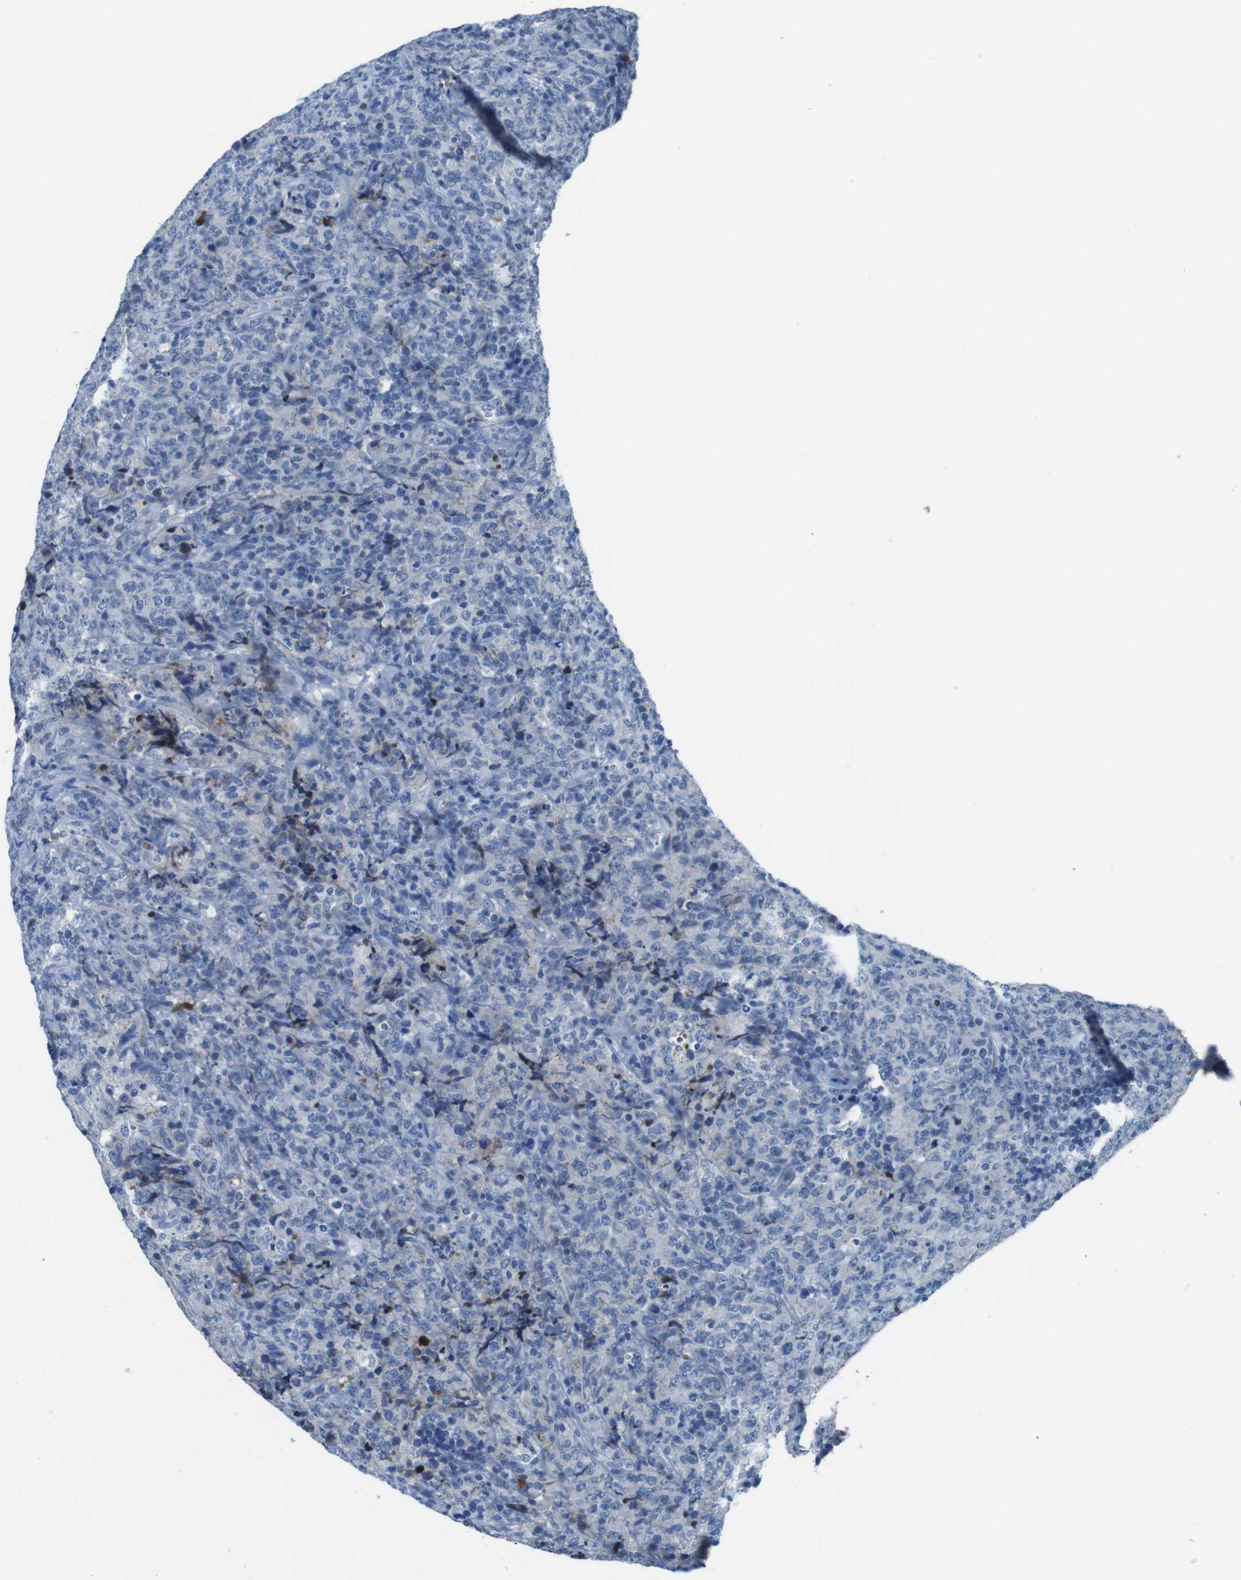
{"staining": {"intensity": "negative", "quantity": "none", "location": "none"}, "tissue": "lymphoma", "cell_type": "Tumor cells", "image_type": "cancer", "snomed": [{"axis": "morphology", "description": "Malignant lymphoma, non-Hodgkin's type, High grade"}, {"axis": "topography", "description": "Tonsil"}], "caption": "Tumor cells are negative for brown protein staining in lymphoma. Brightfield microscopy of immunohistochemistry stained with DAB (brown) and hematoxylin (blue), captured at high magnification.", "gene": "TMPRSS15", "patient": {"sex": "female", "age": 36}}